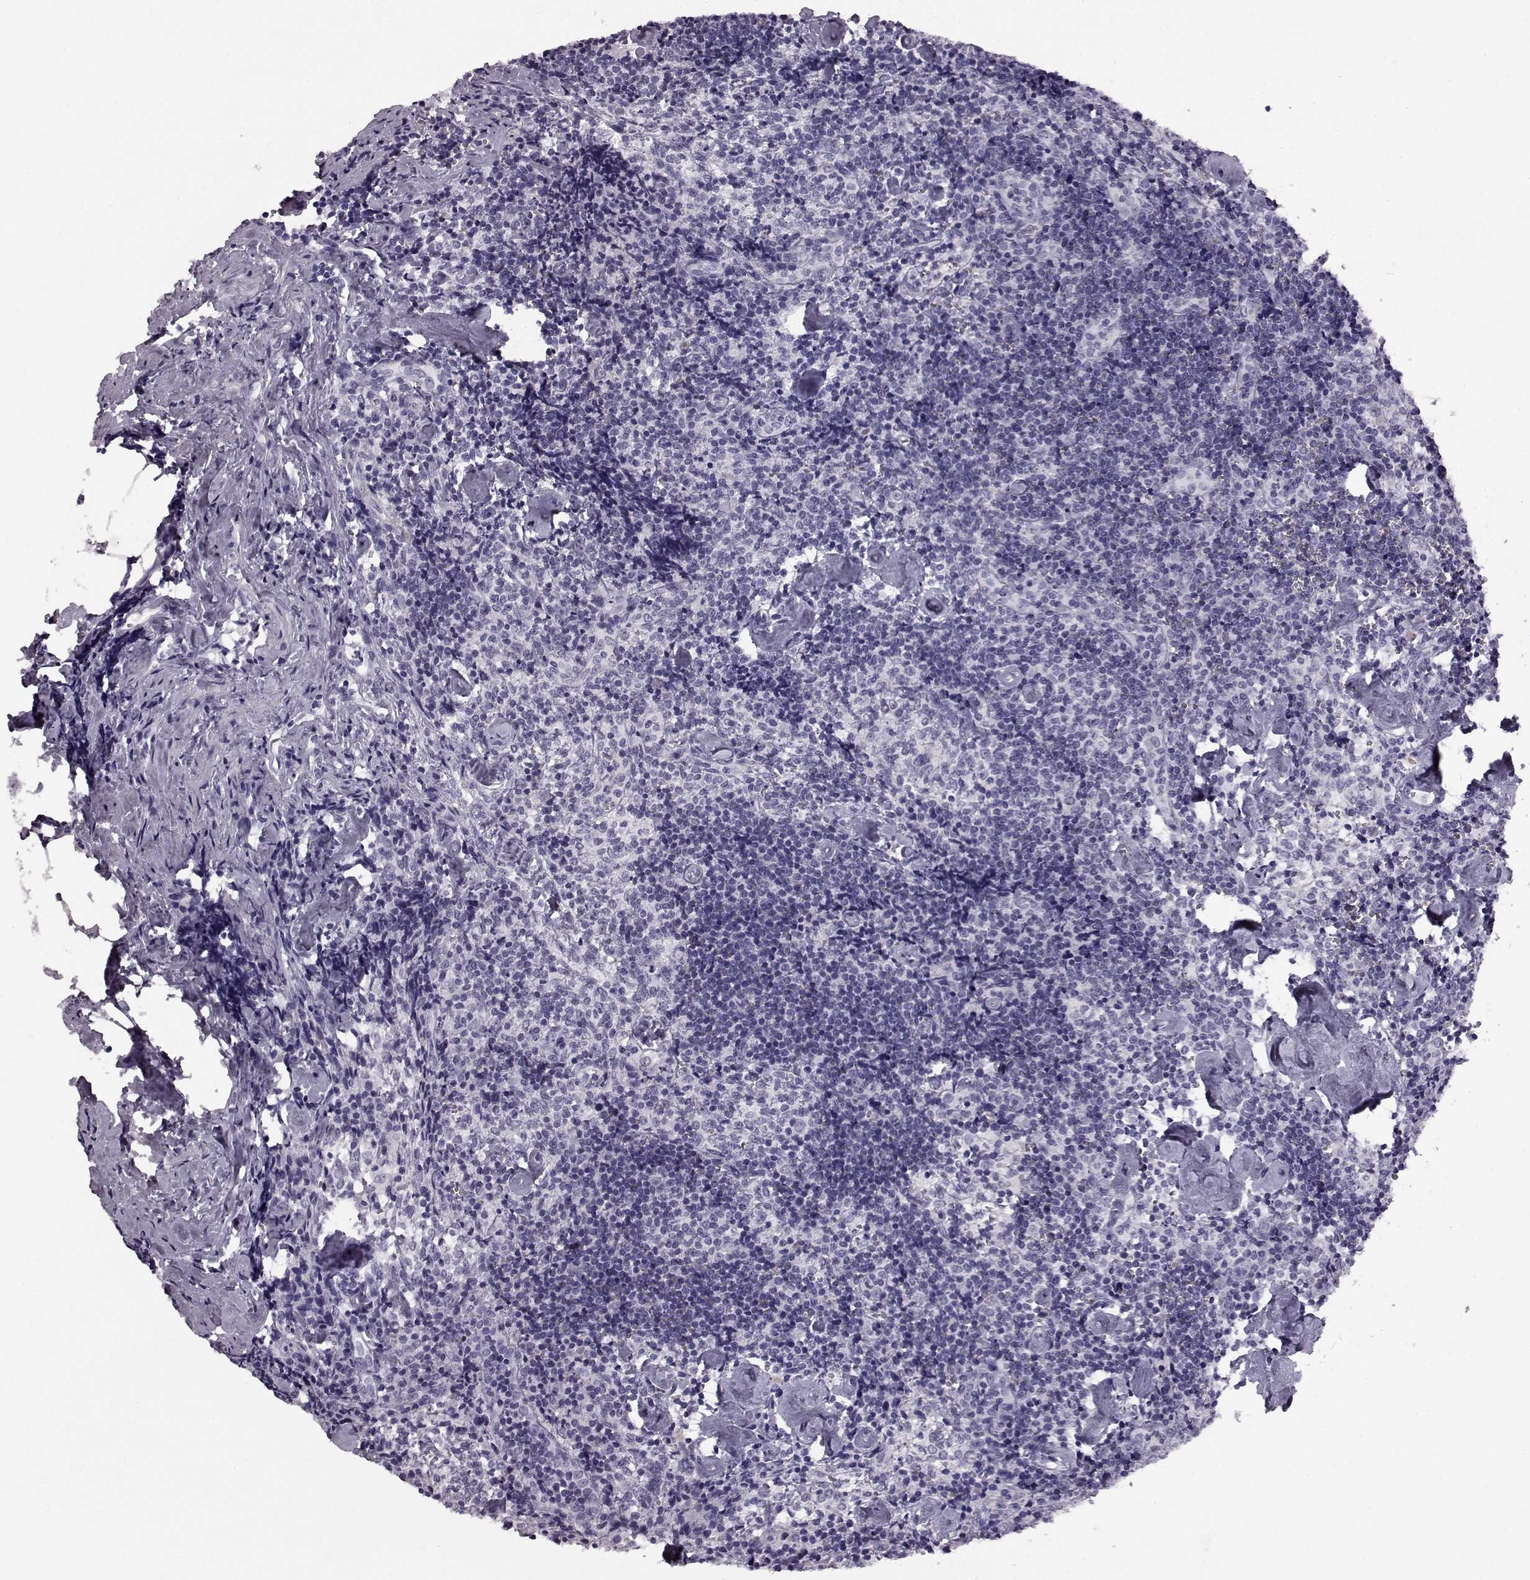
{"staining": {"intensity": "negative", "quantity": "none", "location": "none"}, "tissue": "lymph node", "cell_type": "Germinal center cells", "image_type": "normal", "snomed": [{"axis": "morphology", "description": "Normal tissue, NOS"}, {"axis": "topography", "description": "Lymph node"}], "caption": "The micrograph exhibits no significant positivity in germinal center cells of lymph node.", "gene": "ADGRG2", "patient": {"sex": "female", "age": 50}}